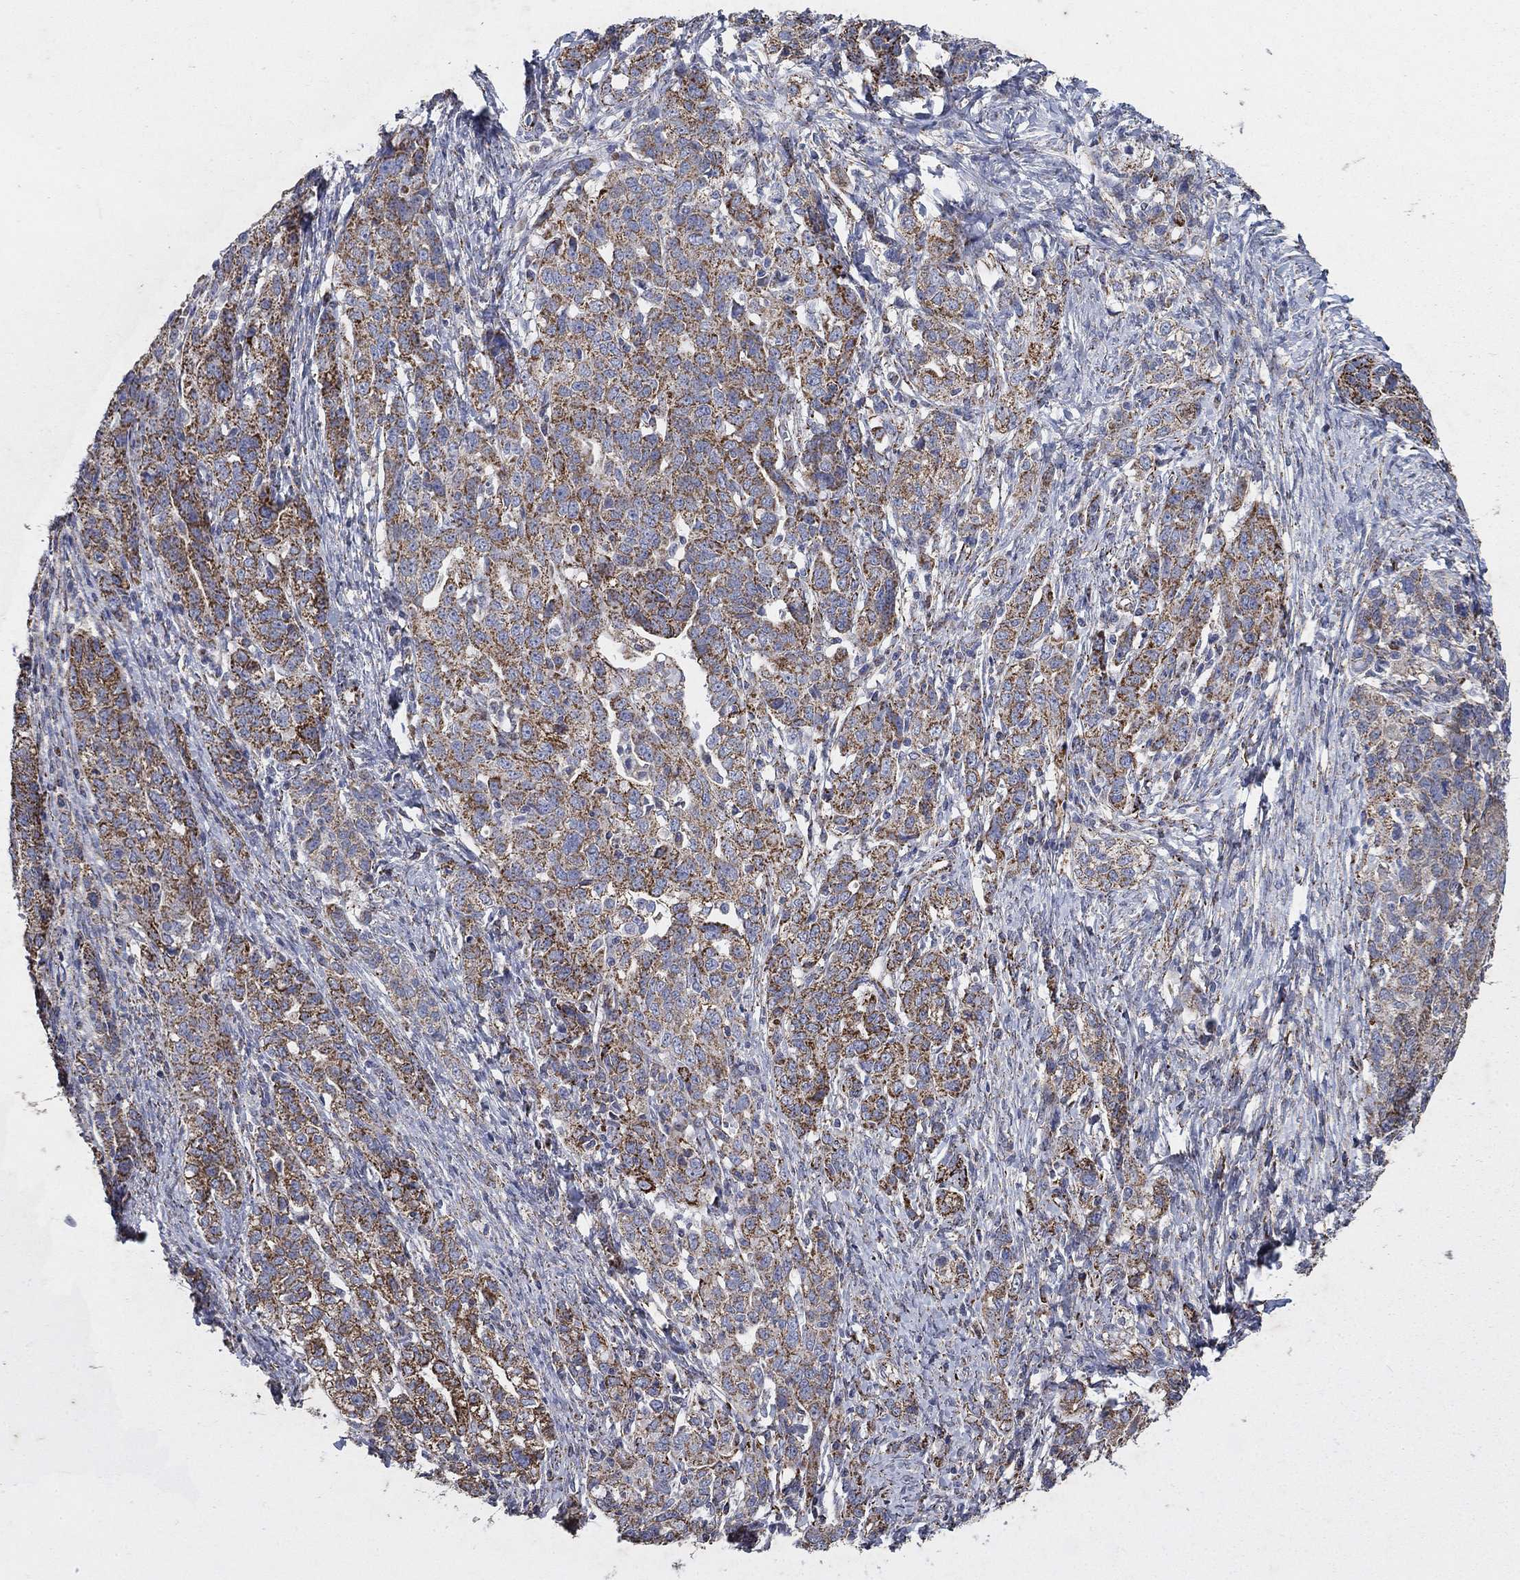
{"staining": {"intensity": "strong", "quantity": "25%-75%", "location": "cytoplasmic/membranous"}, "tissue": "ovarian cancer", "cell_type": "Tumor cells", "image_type": "cancer", "snomed": [{"axis": "morphology", "description": "Cystadenocarcinoma, serous, NOS"}, {"axis": "topography", "description": "Ovary"}], "caption": "Serous cystadenocarcinoma (ovarian) tissue shows strong cytoplasmic/membranous staining in about 25%-75% of tumor cells The staining was performed using DAB, with brown indicating positive protein expression. Nuclei are stained blue with hematoxylin.", "gene": "PNPLA2", "patient": {"sex": "female", "age": 71}}